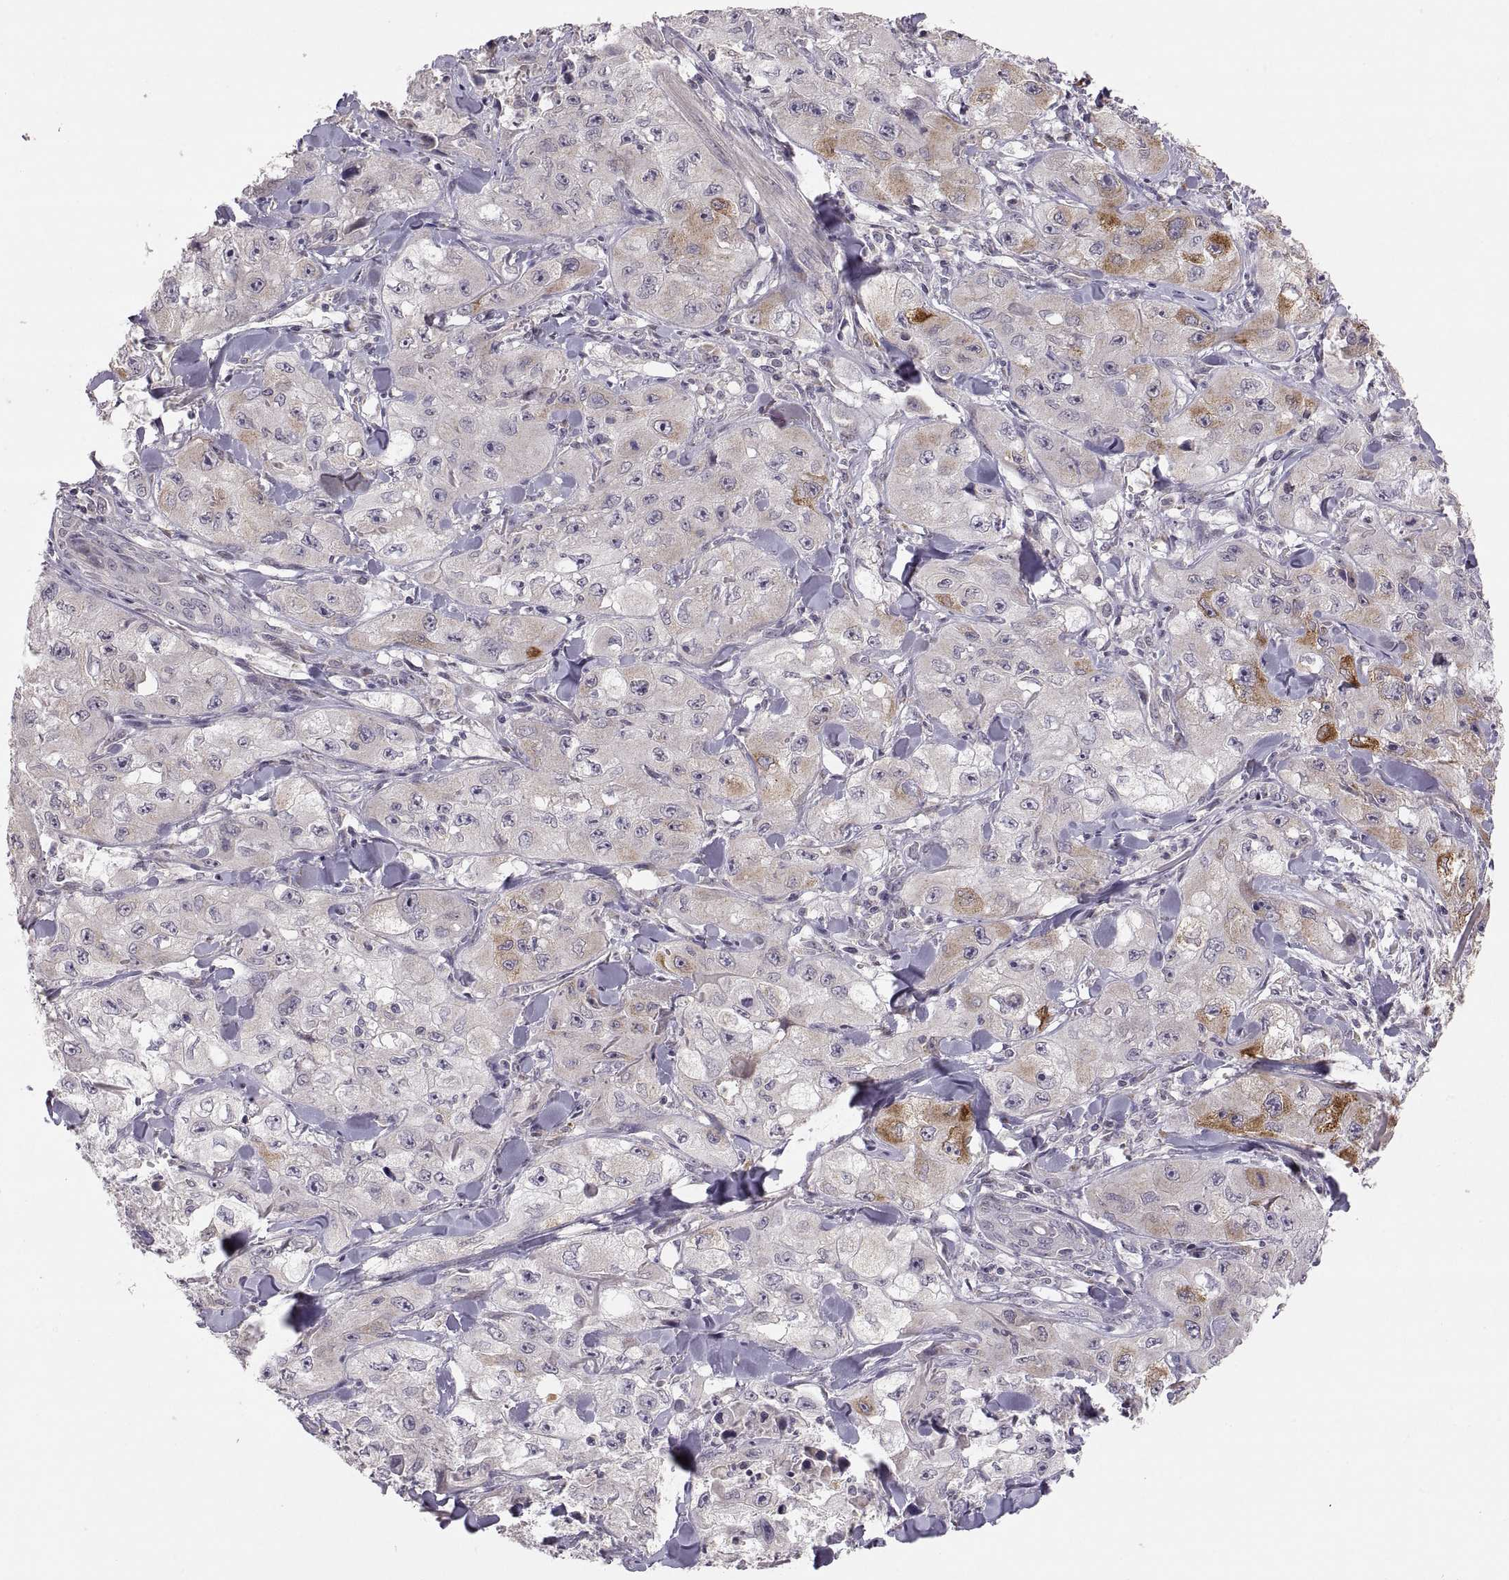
{"staining": {"intensity": "moderate", "quantity": "<25%", "location": "cytoplasmic/membranous"}, "tissue": "skin cancer", "cell_type": "Tumor cells", "image_type": "cancer", "snomed": [{"axis": "morphology", "description": "Squamous cell carcinoma, NOS"}, {"axis": "topography", "description": "Skin"}, {"axis": "topography", "description": "Subcutis"}], "caption": "The photomicrograph reveals staining of squamous cell carcinoma (skin), revealing moderate cytoplasmic/membranous protein staining (brown color) within tumor cells. (brown staining indicates protein expression, while blue staining denotes nuclei).", "gene": "HMGCR", "patient": {"sex": "male", "age": 73}}